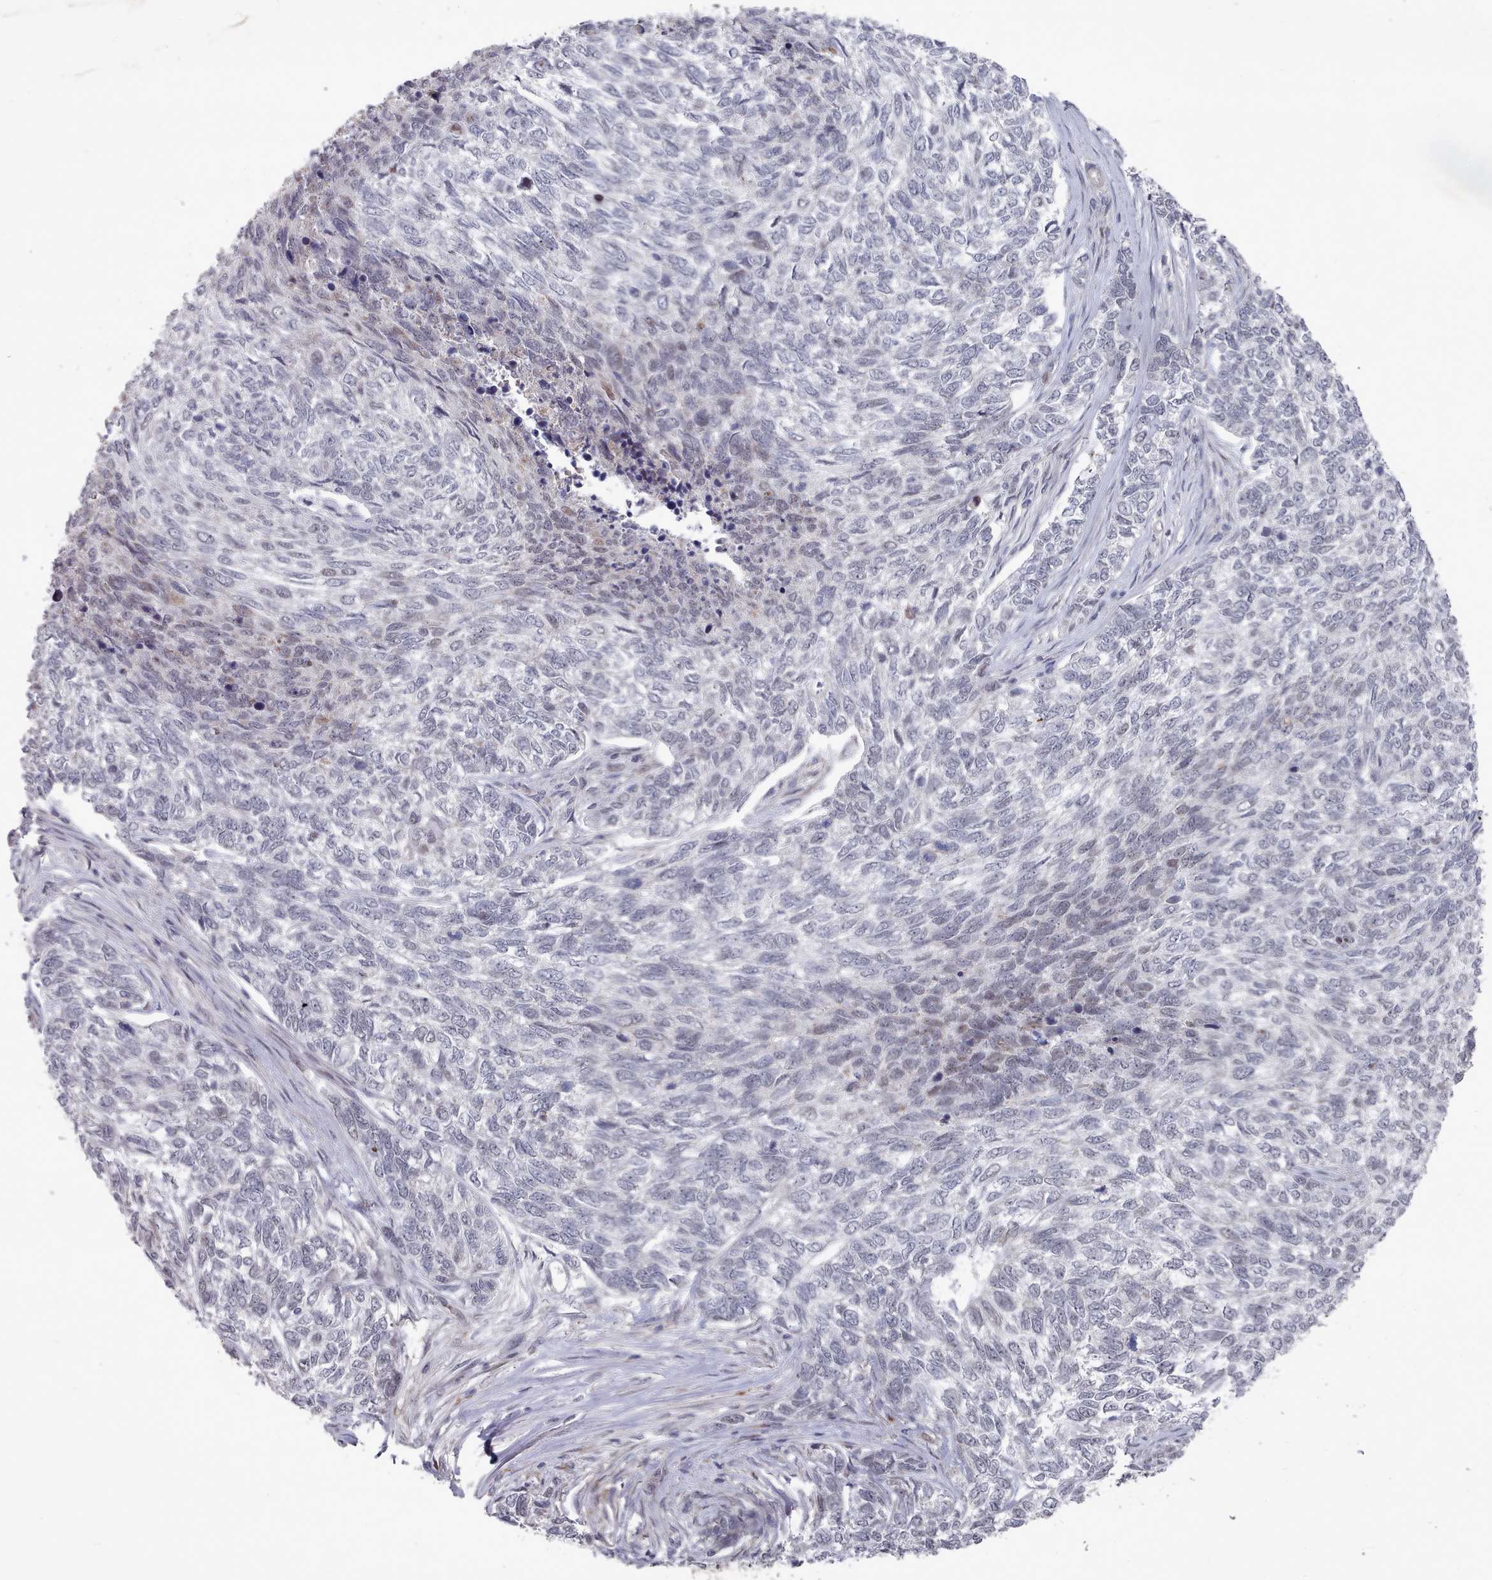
{"staining": {"intensity": "negative", "quantity": "none", "location": "none"}, "tissue": "skin cancer", "cell_type": "Tumor cells", "image_type": "cancer", "snomed": [{"axis": "morphology", "description": "Basal cell carcinoma"}, {"axis": "topography", "description": "Skin"}], "caption": "Immunohistochemistry (IHC) of skin cancer displays no staining in tumor cells.", "gene": "CPSF4", "patient": {"sex": "female", "age": 65}}